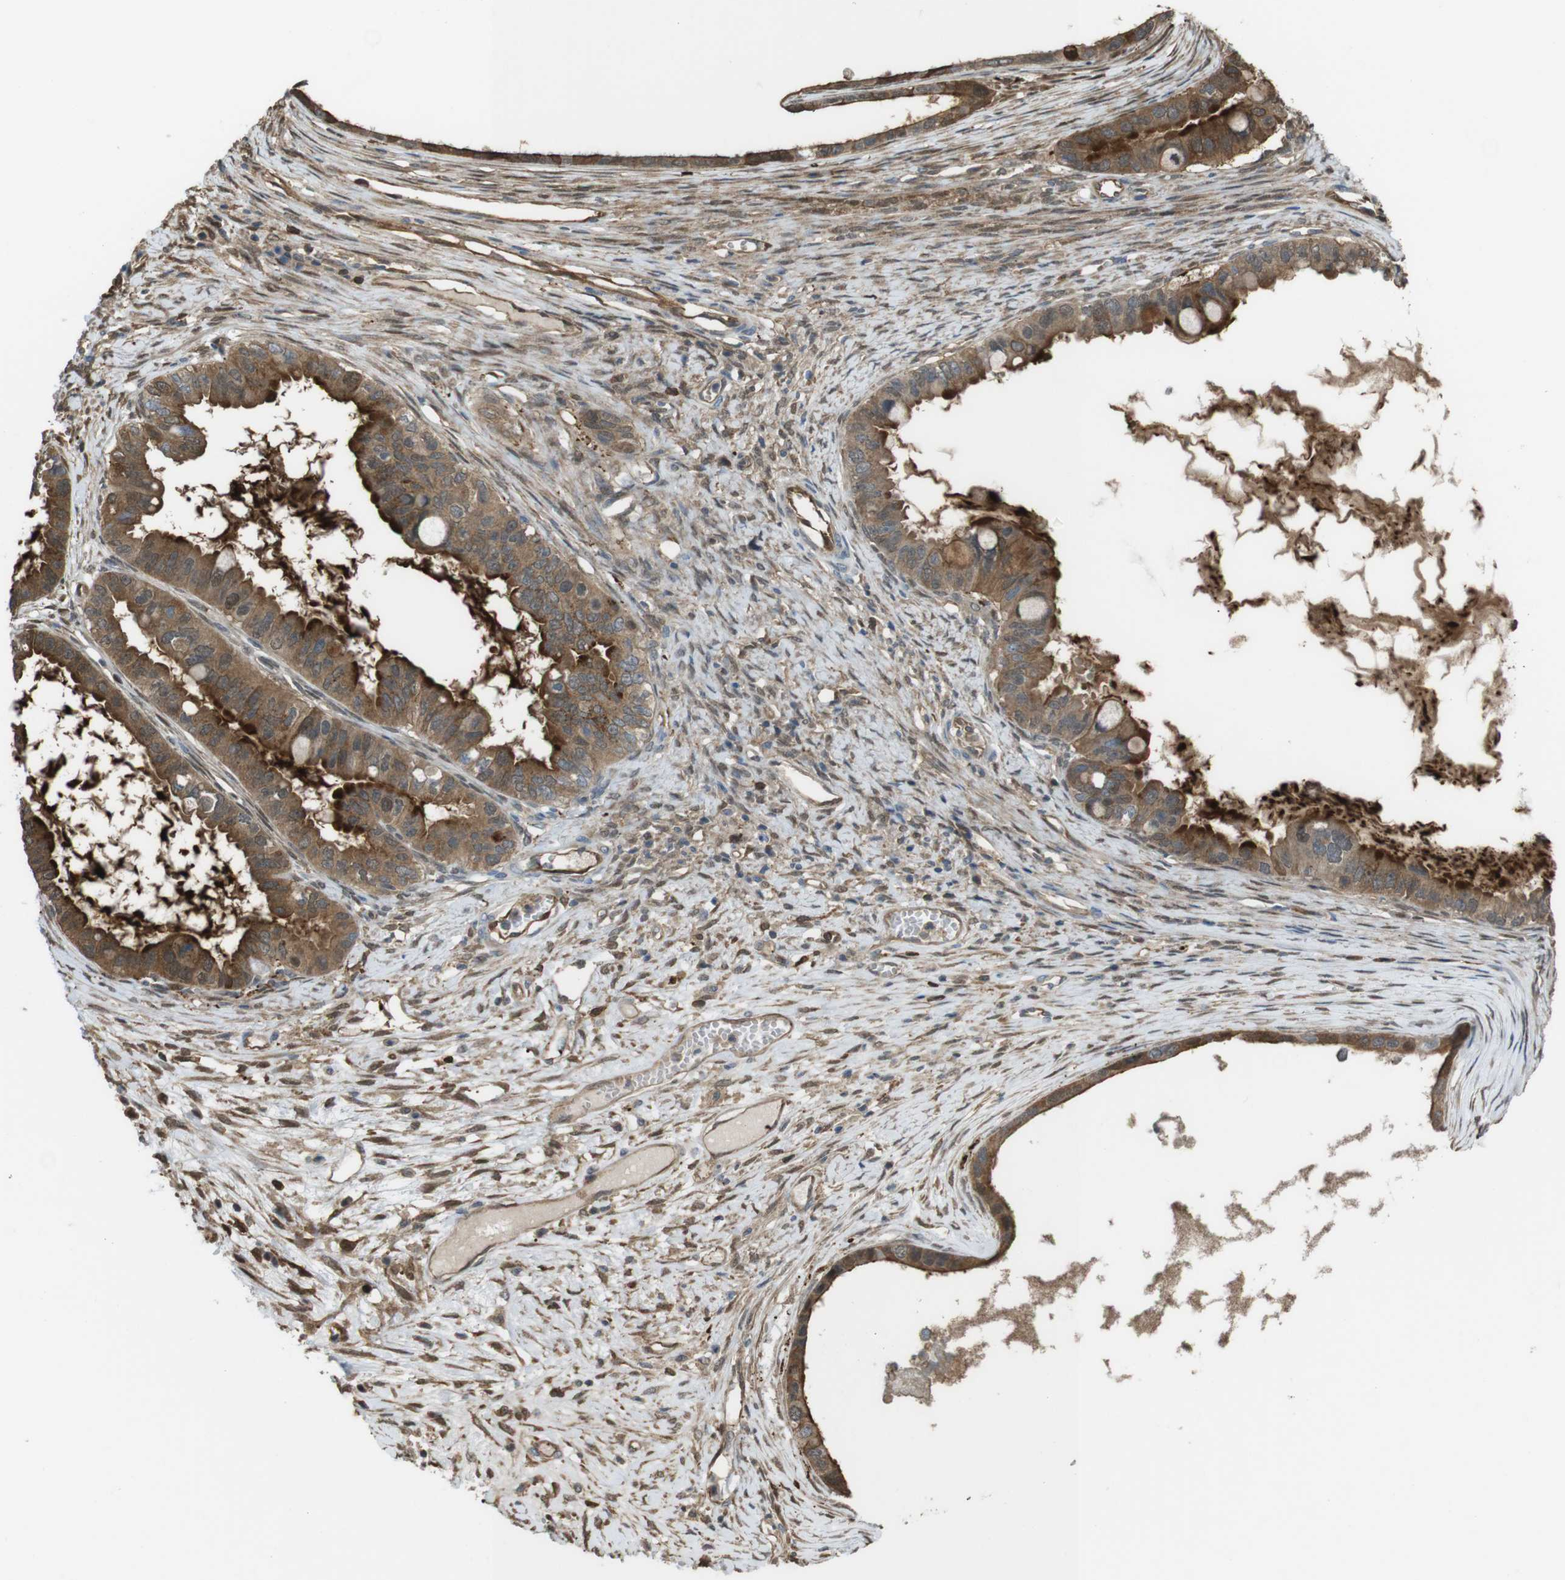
{"staining": {"intensity": "moderate", "quantity": ">75%", "location": "cytoplasmic/membranous"}, "tissue": "ovarian cancer", "cell_type": "Tumor cells", "image_type": "cancer", "snomed": [{"axis": "morphology", "description": "Cystadenocarcinoma, mucinous, NOS"}, {"axis": "topography", "description": "Ovary"}], "caption": "Mucinous cystadenocarcinoma (ovarian) stained with a brown dye exhibits moderate cytoplasmic/membranous positive positivity in approximately >75% of tumor cells.", "gene": "ARHGDIA", "patient": {"sex": "female", "age": 80}}